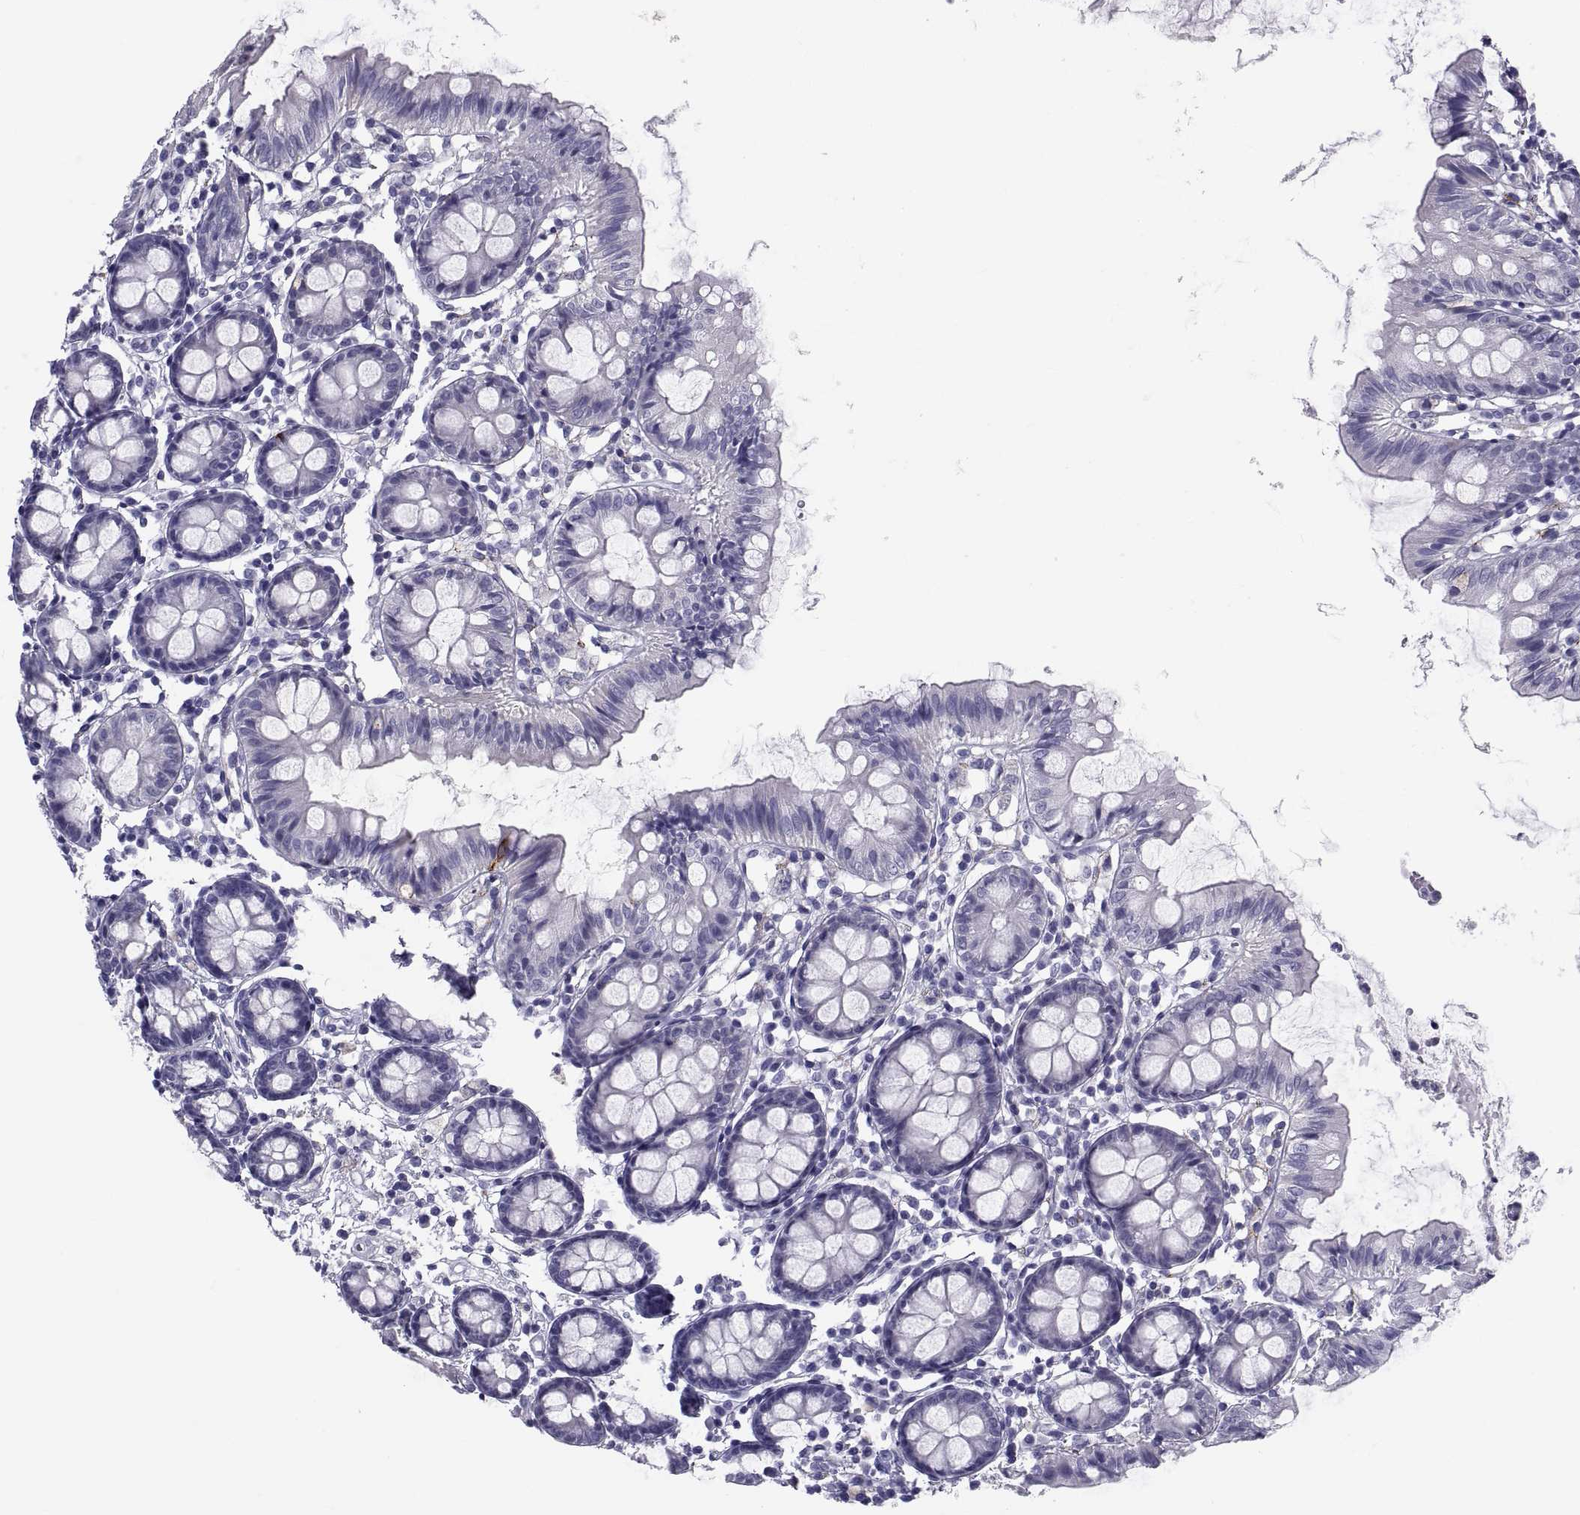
{"staining": {"intensity": "negative", "quantity": "none", "location": "none"}, "tissue": "colon", "cell_type": "Endothelial cells", "image_type": "normal", "snomed": [{"axis": "morphology", "description": "Normal tissue, NOS"}, {"axis": "topography", "description": "Colon"}], "caption": "Colon was stained to show a protein in brown. There is no significant staining in endothelial cells. (DAB immunohistochemistry (IHC), high magnification).", "gene": "DEFB129", "patient": {"sex": "female", "age": 84}}